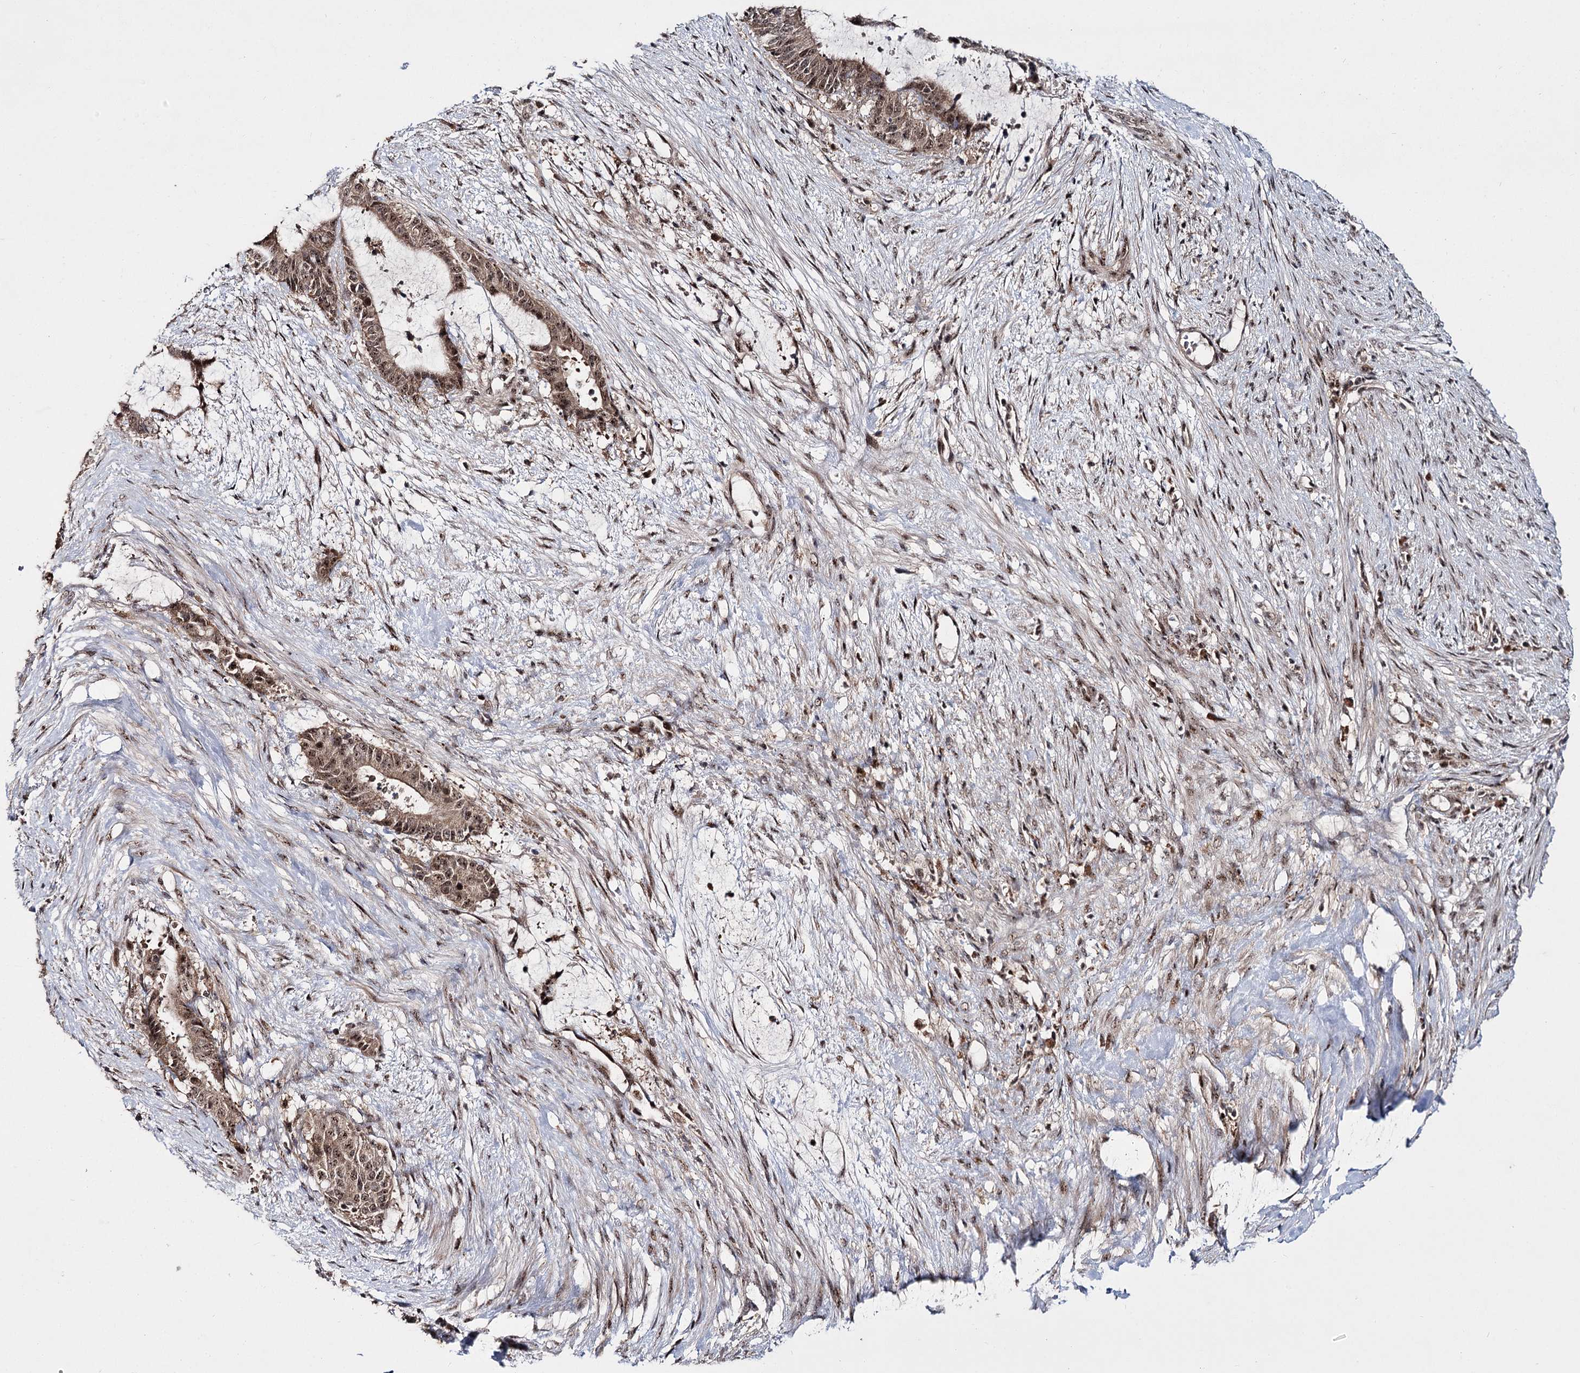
{"staining": {"intensity": "moderate", "quantity": ">75%", "location": "cytoplasmic/membranous,nuclear"}, "tissue": "liver cancer", "cell_type": "Tumor cells", "image_type": "cancer", "snomed": [{"axis": "morphology", "description": "Normal tissue, NOS"}, {"axis": "morphology", "description": "Cholangiocarcinoma"}, {"axis": "topography", "description": "Liver"}, {"axis": "topography", "description": "Peripheral nerve tissue"}], "caption": "About >75% of tumor cells in human cholangiocarcinoma (liver) exhibit moderate cytoplasmic/membranous and nuclear protein expression as visualized by brown immunohistochemical staining.", "gene": "MKNK2", "patient": {"sex": "female", "age": 73}}